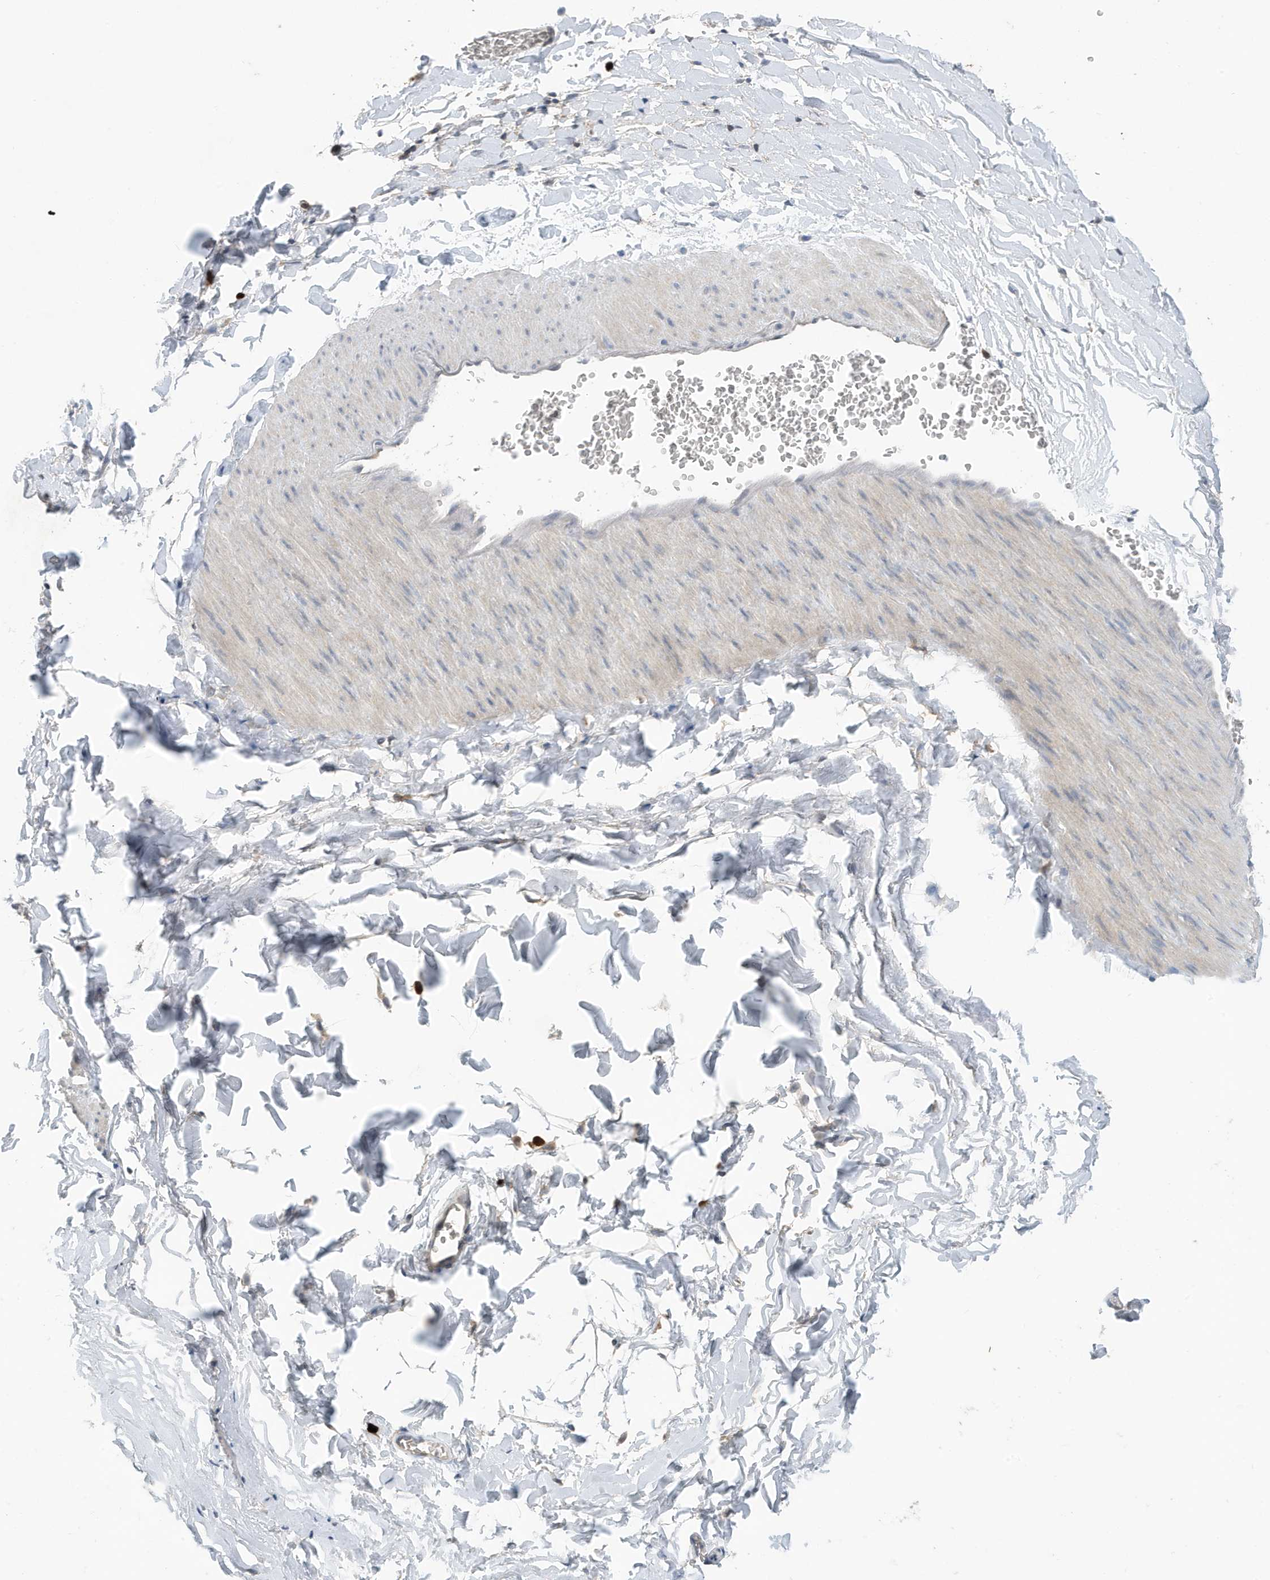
{"staining": {"intensity": "negative", "quantity": "none", "location": "none"}, "tissue": "adipose tissue", "cell_type": "Adipocytes", "image_type": "normal", "snomed": [{"axis": "morphology", "description": "Normal tissue, NOS"}, {"axis": "topography", "description": "Gallbladder"}, {"axis": "topography", "description": "Peripheral nerve tissue"}], "caption": "Immunohistochemistry photomicrograph of normal adipose tissue: adipose tissue stained with DAB reveals no significant protein staining in adipocytes.", "gene": "NSUN3", "patient": {"sex": "male", "age": 38}}